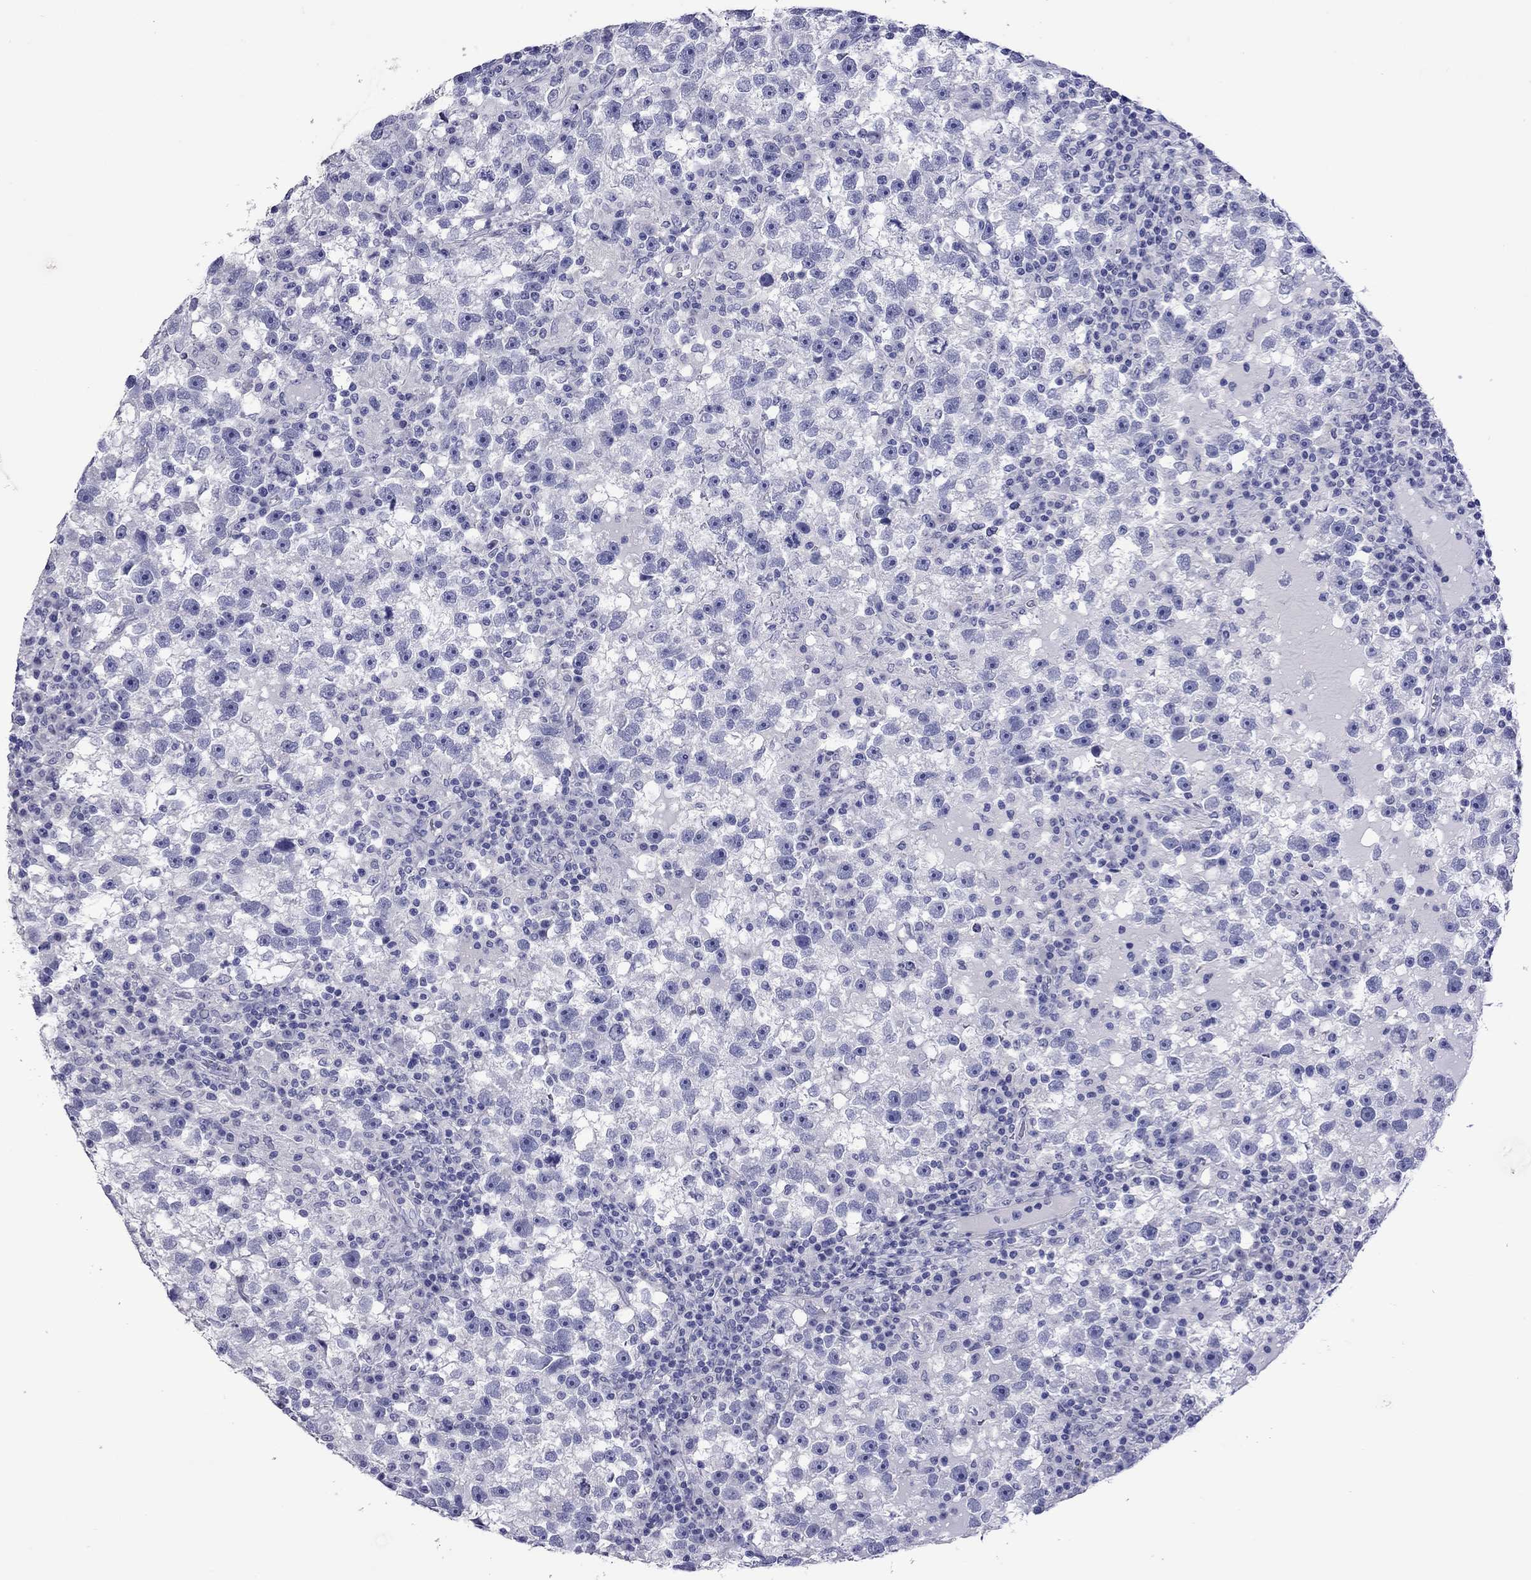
{"staining": {"intensity": "negative", "quantity": "none", "location": "none"}, "tissue": "testis cancer", "cell_type": "Tumor cells", "image_type": "cancer", "snomed": [{"axis": "morphology", "description": "Seminoma, NOS"}, {"axis": "topography", "description": "Testis"}], "caption": "A high-resolution image shows immunohistochemistry (IHC) staining of testis cancer, which exhibits no significant positivity in tumor cells. The staining is performed using DAB (3,3'-diaminobenzidine) brown chromogen with nuclei counter-stained in using hematoxylin.", "gene": "KIAA2012", "patient": {"sex": "male", "age": 47}}